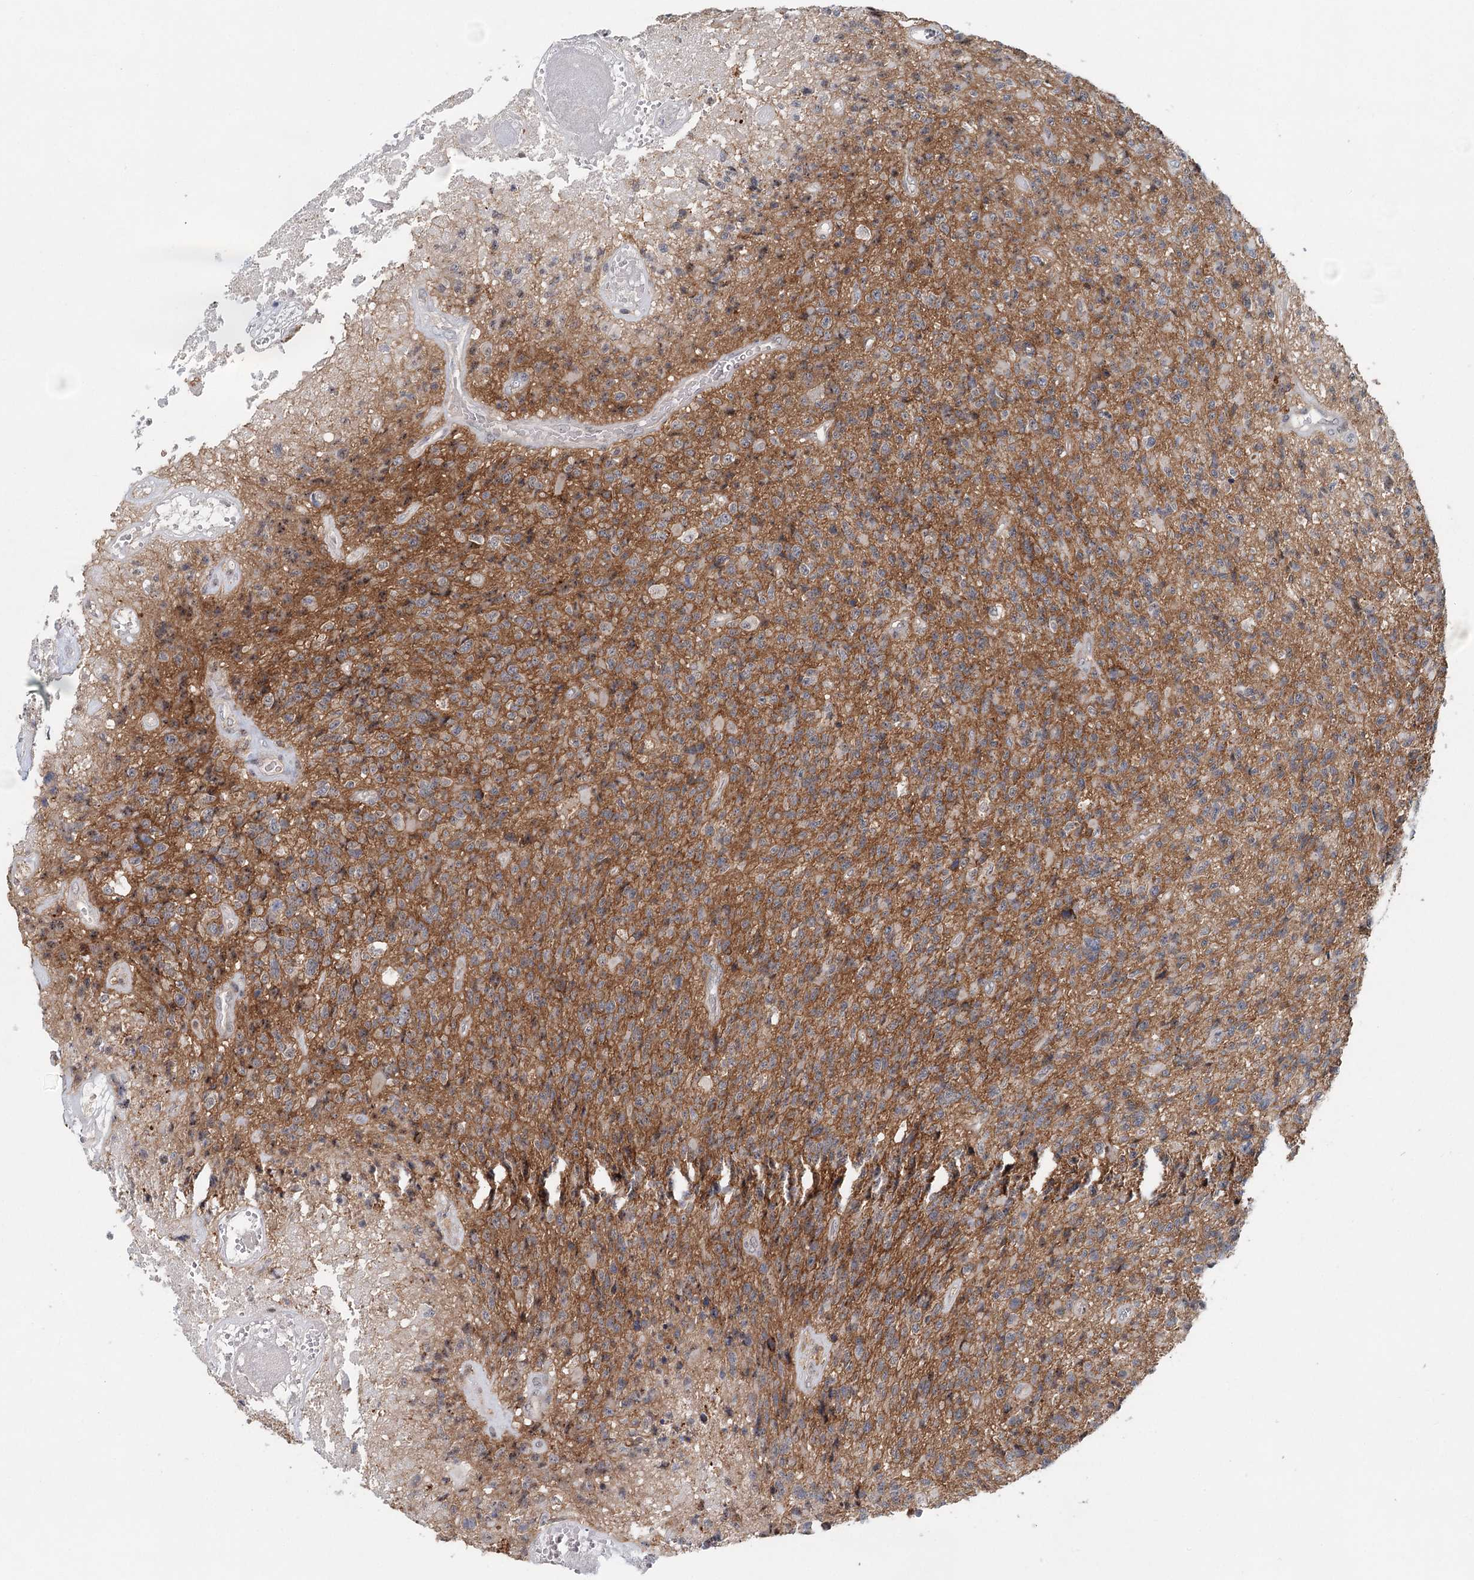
{"staining": {"intensity": "moderate", "quantity": ">75%", "location": "cytoplasmic/membranous"}, "tissue": "glioma", "cell_type": "Tumor cells", "image_type": "cancer", "snomed": [{"axis": "morphology", "description": "Glioma, malignant, High grade"}, {"axis": "topography", "description": "Brain"}], "caption": "An image showing moderate cytoplasmic/membranous expression in about >75% of tumor cells in high-grade glioma (malignant), as visualized by brown immunohistochemical staining.", "gene": "CDC42SE2", "patient": {"sex": "male", "age": 76}}